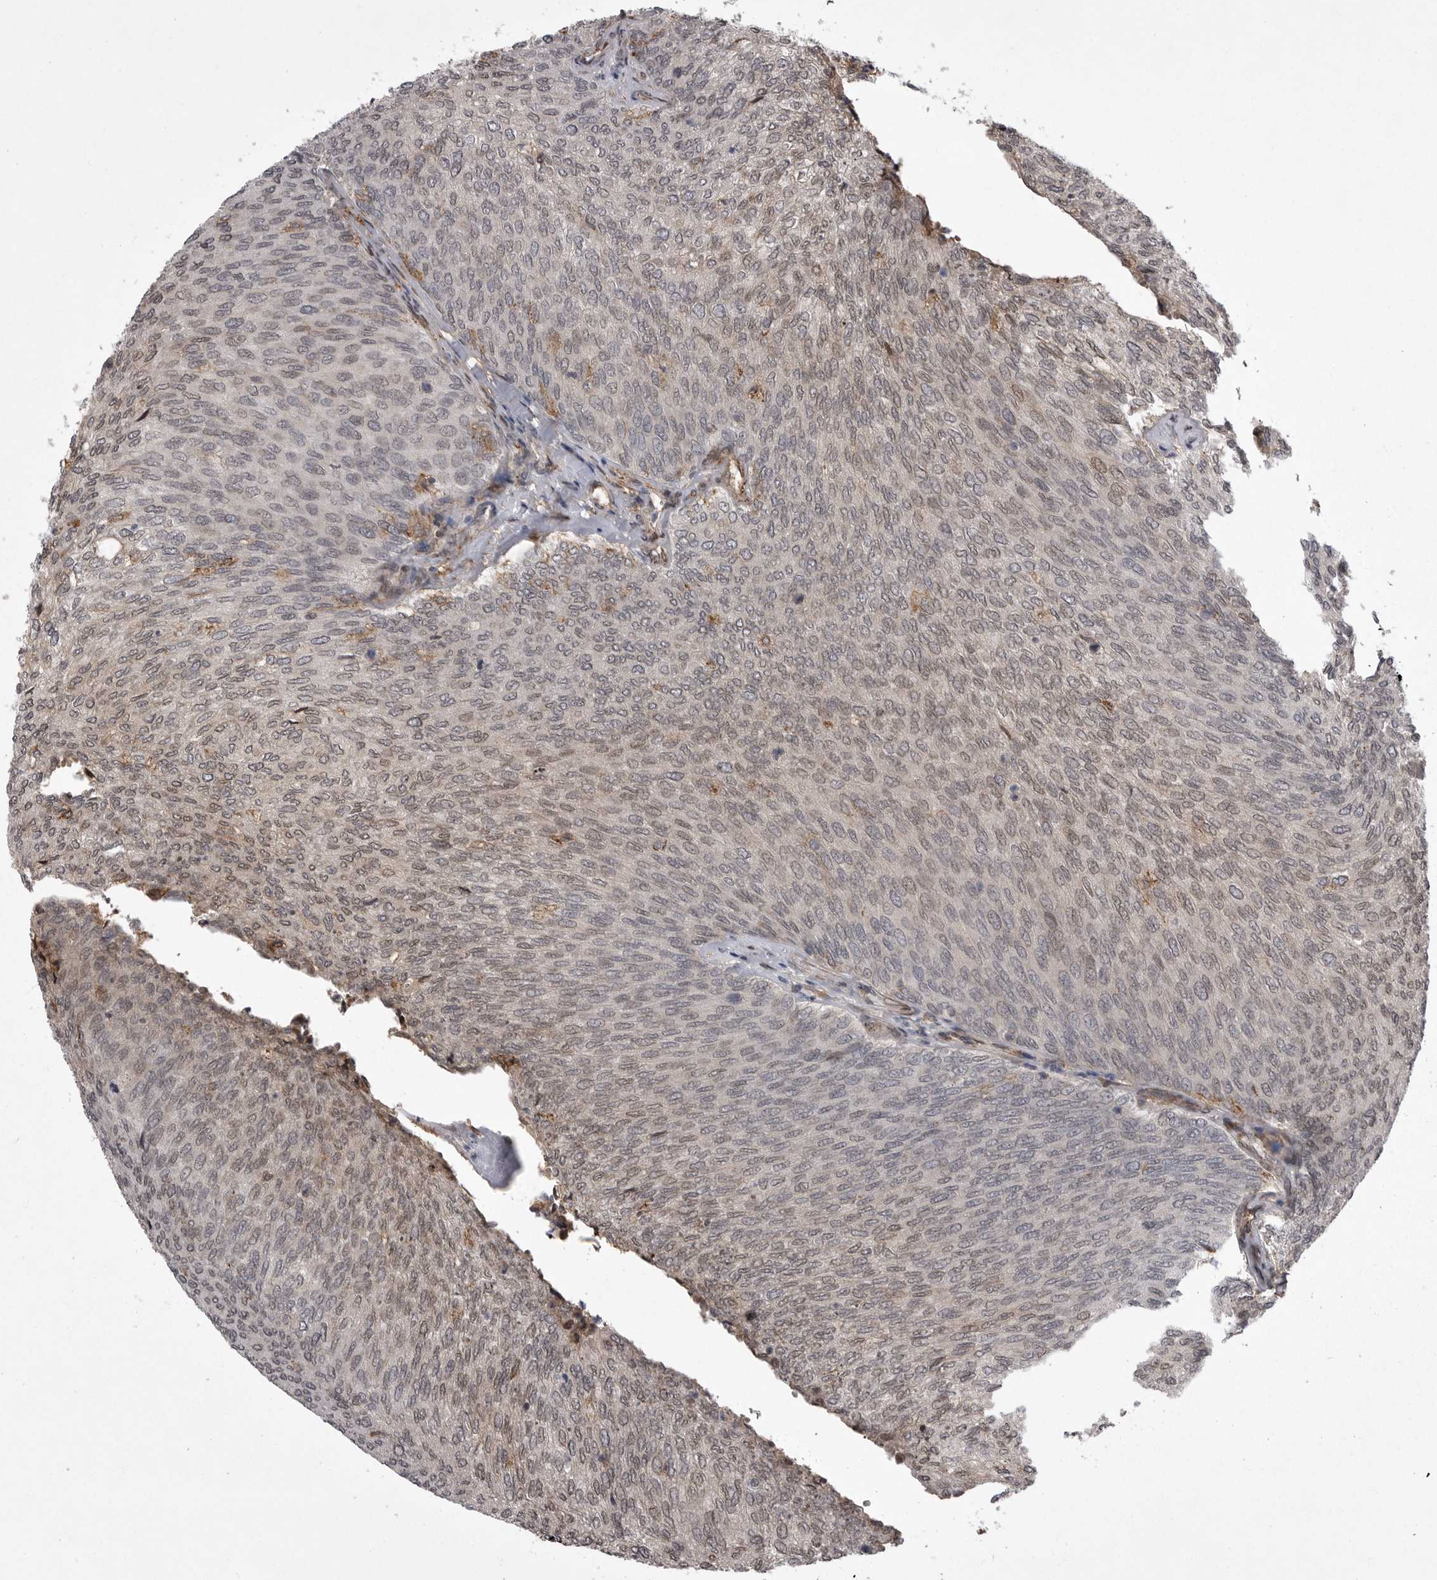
{"staining": {"intensity": "weak", "quantity": ">75%", "location": "nuclear"}, "tissue": "urothelial cancer", "cell_type": "Tumor cells", "image_type": "cancer", "snomed": [{"axis": "morphology", "description": "Urothelial carcinoma, Low grade"}, {"axis": "topography", "description": "Urinary bladder"}], "caption": "Immunohistochemistry histopathology image of low-grade urothelial carcinoma stained for a protein (brown), which reveals low levels of weak nuclear positivity in approximately >75% of tumor cells.", "gene": "ABL1", "patient": {"sex": "female", "age": 79}}